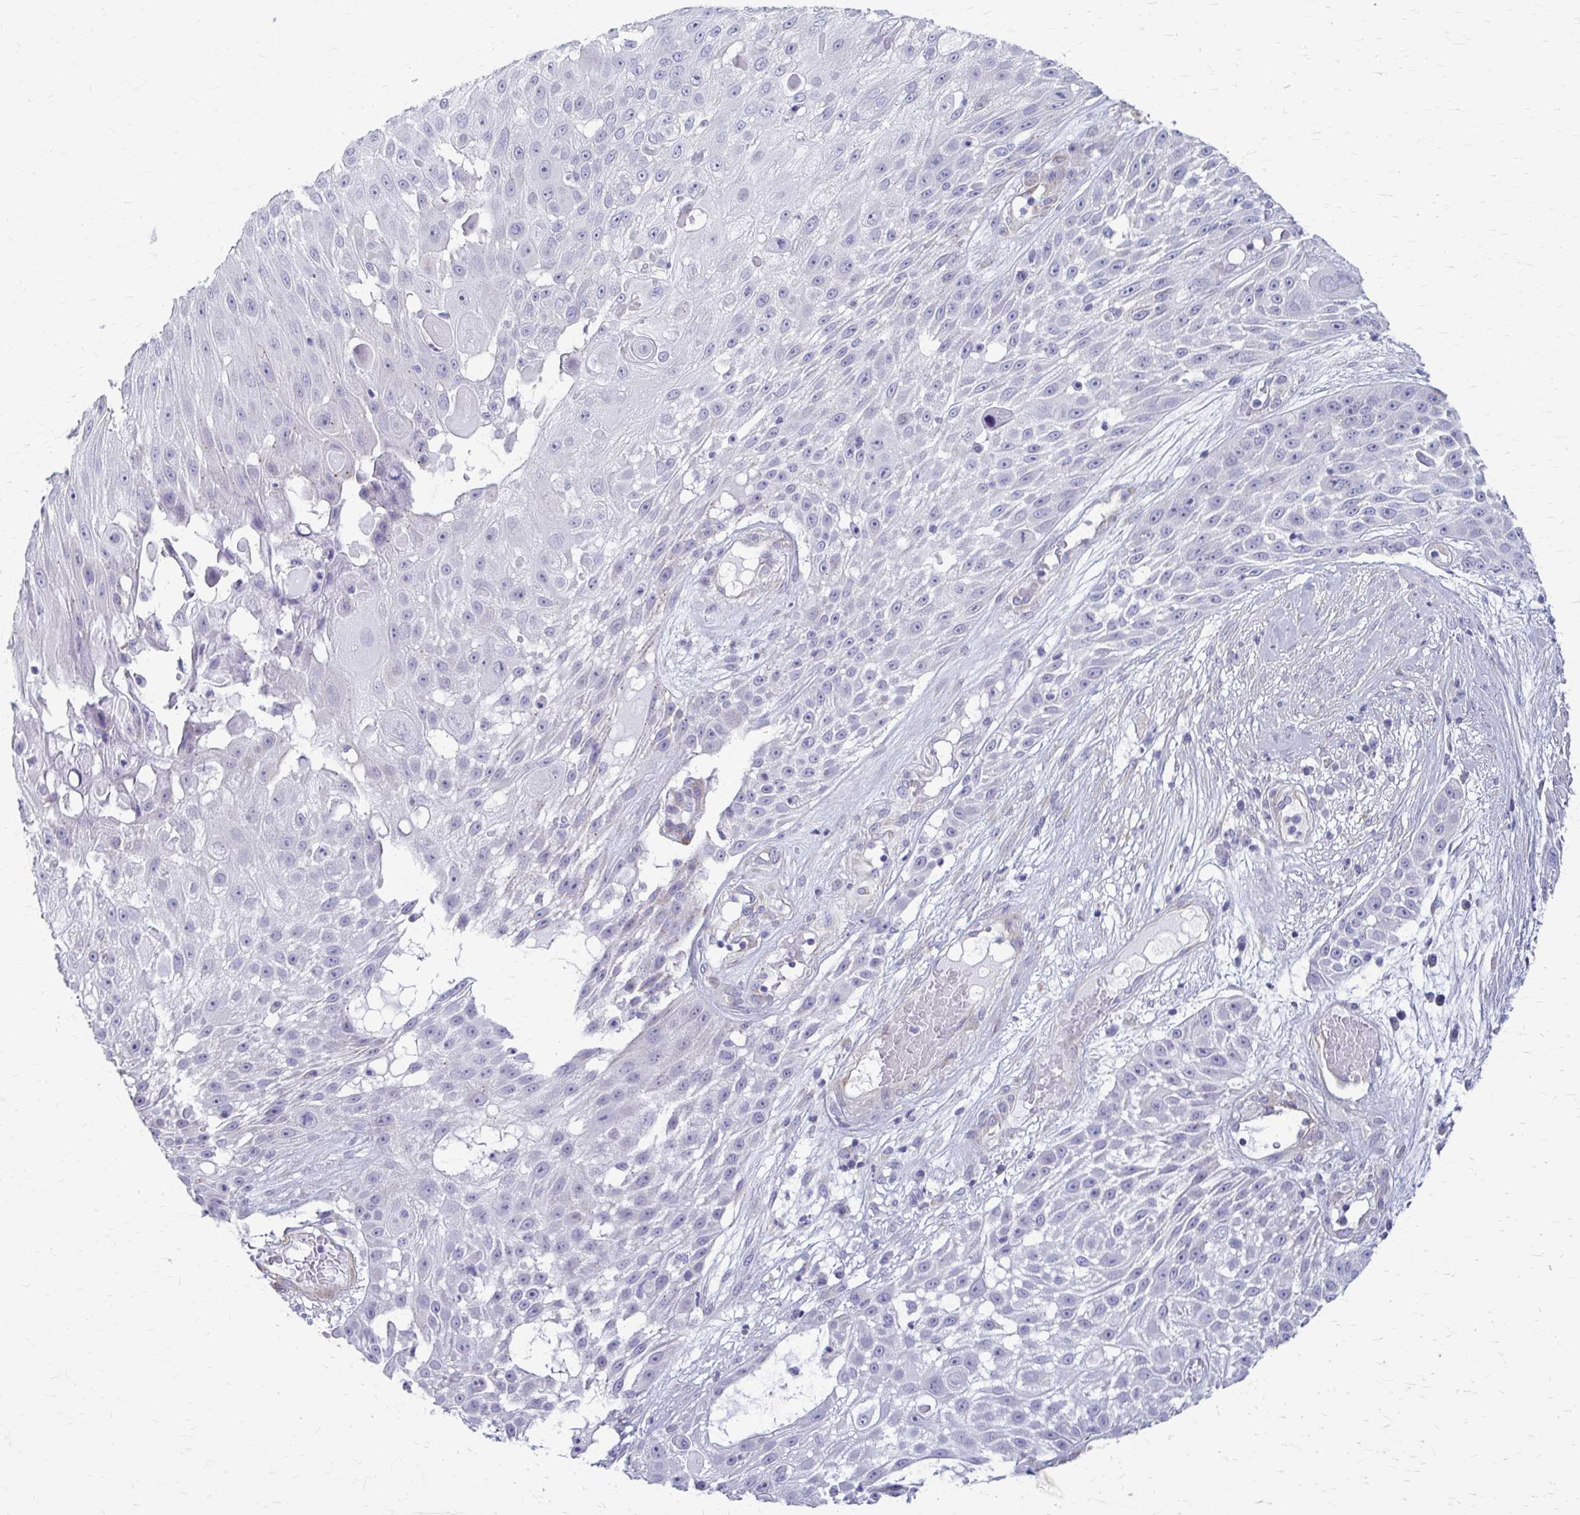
{"staining": {"intensity": "negative", "quantity": "none", "location": "none"}, "tissue": "skin cancer", "cell_type": "Tumor cells", "image_type": "cancer", "snomed": [{"axis": "morphology", "description": "Squamous cell carcinoma, NOS"}, {"axis": "topography", "description": "Skin"}], "caption": "This is an immunohistochemistry (IHC) histopathology image of human skin cancer (squamous cell carcinoma). There is no positivity in tumor cells.", "gene": "DEPP1", "patient": {"sex": "female", "age": 86}}